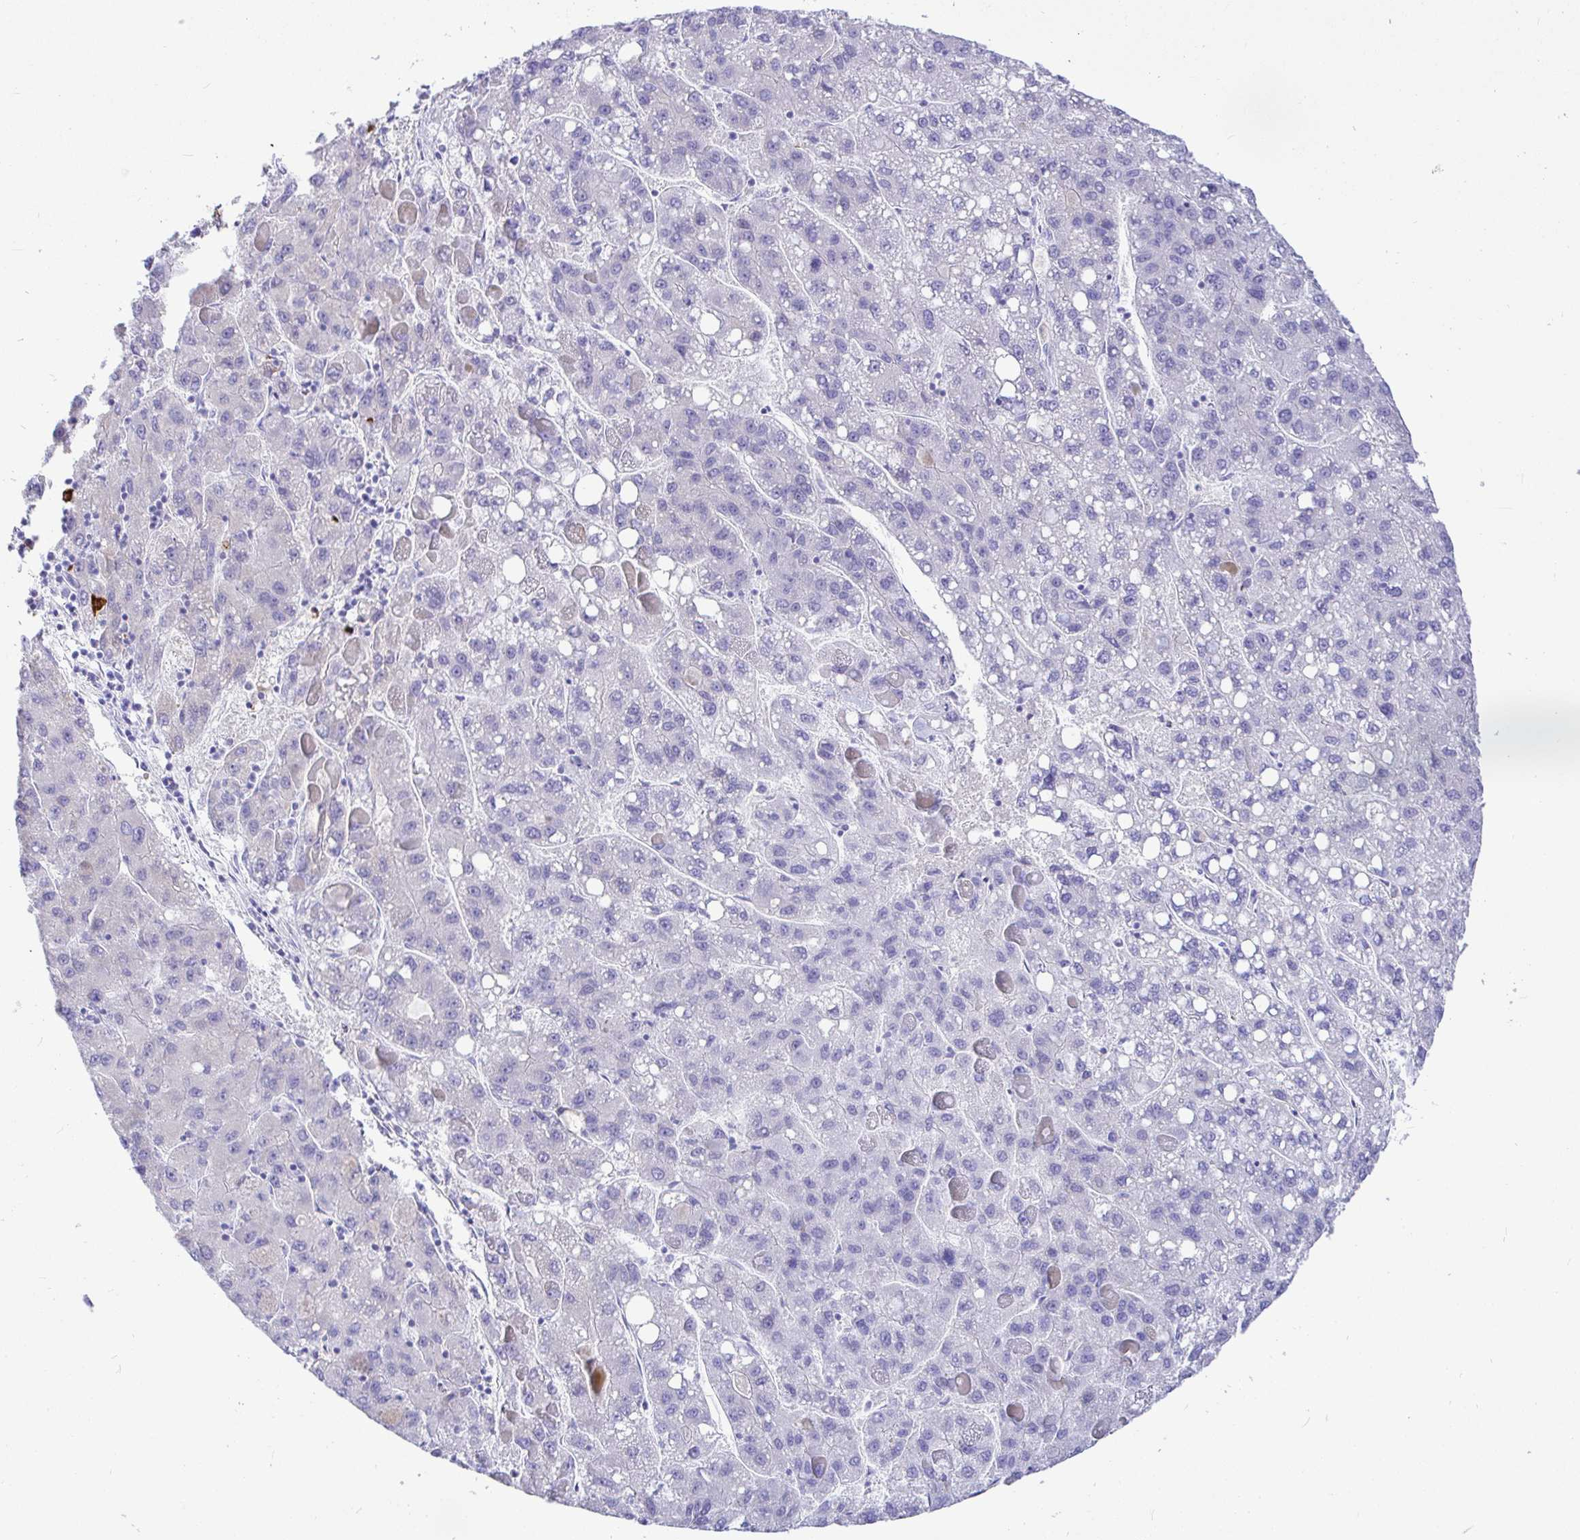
{"staining": {"intensity": "negative", "quantity": "none", "location": "none"}, "tissue": "liver cancer", "cell_type": "Tumor cells", "image_type": "cancer", "snomed": [{"axis": "morphology", "description": "Carcinoma, Hepatocellular, NOS"}, {"axis": "topography", "description": "Liver"}], "caption": "This is a histopathology image of immunohistochemistry staining of liver hepatocellular carcinoma, which shows no expression in tumor cells.", "gene": "CCDC62", "patient": {"sex": "female", "age": 82}}